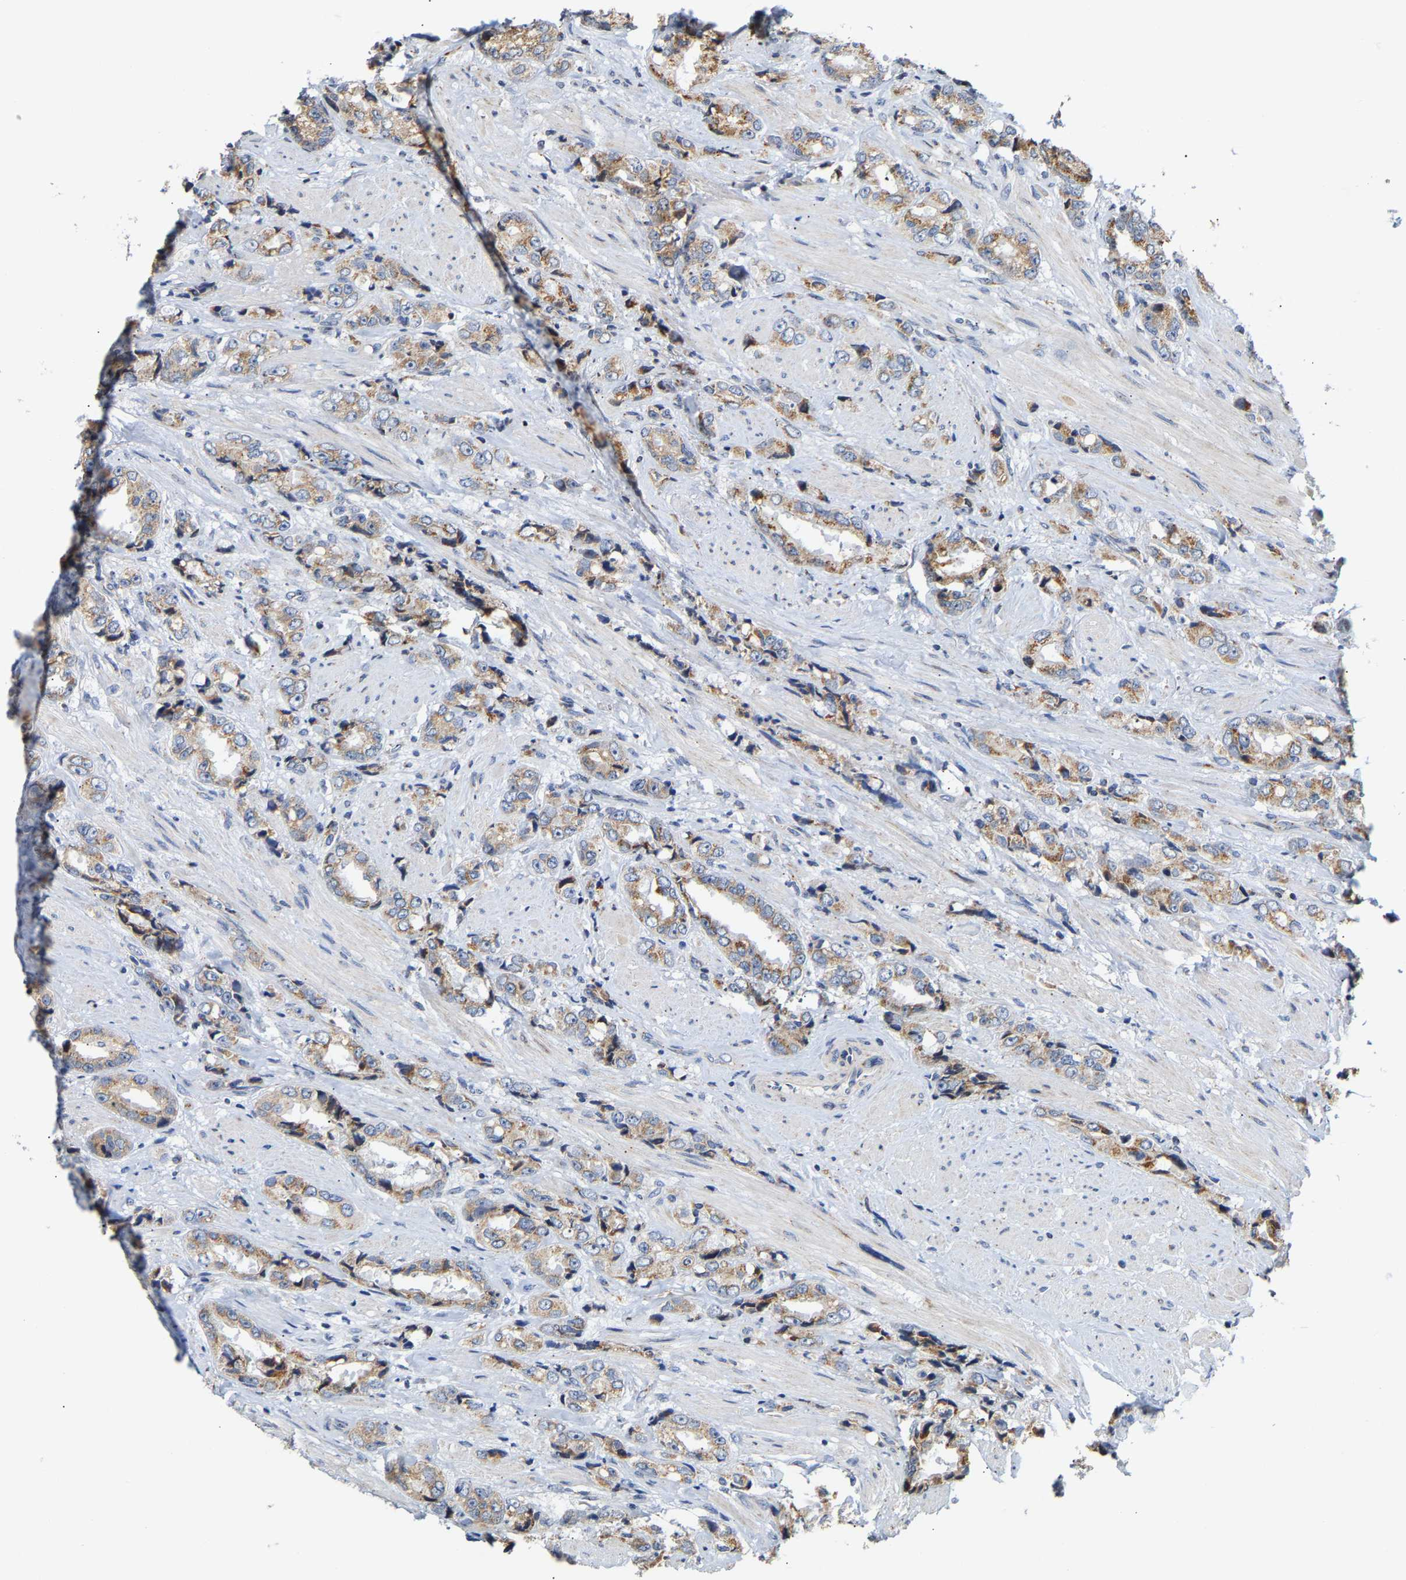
{"staining": {"intensity": "moderate", "quantity": ">75%", "location": "cytoplasmic/membranous"}, "tissue": "prostate cancer", "cell_type": "Tumor cells", "image_type": "cancer", "snomed": [{"axis": "morphology", "description": "Adenocarcinoma, High grade"}, {"axis": "topography", "description": "Prostate"}], "caption": "A micrograph of high-grade adenocarcinoma (prostate) stained for a protein demonstrates moderate cytoplasmic/membranous brown staining in tumor cells.", "gene": "PCNT", "patient": {"sex": "male", "age": 61}}